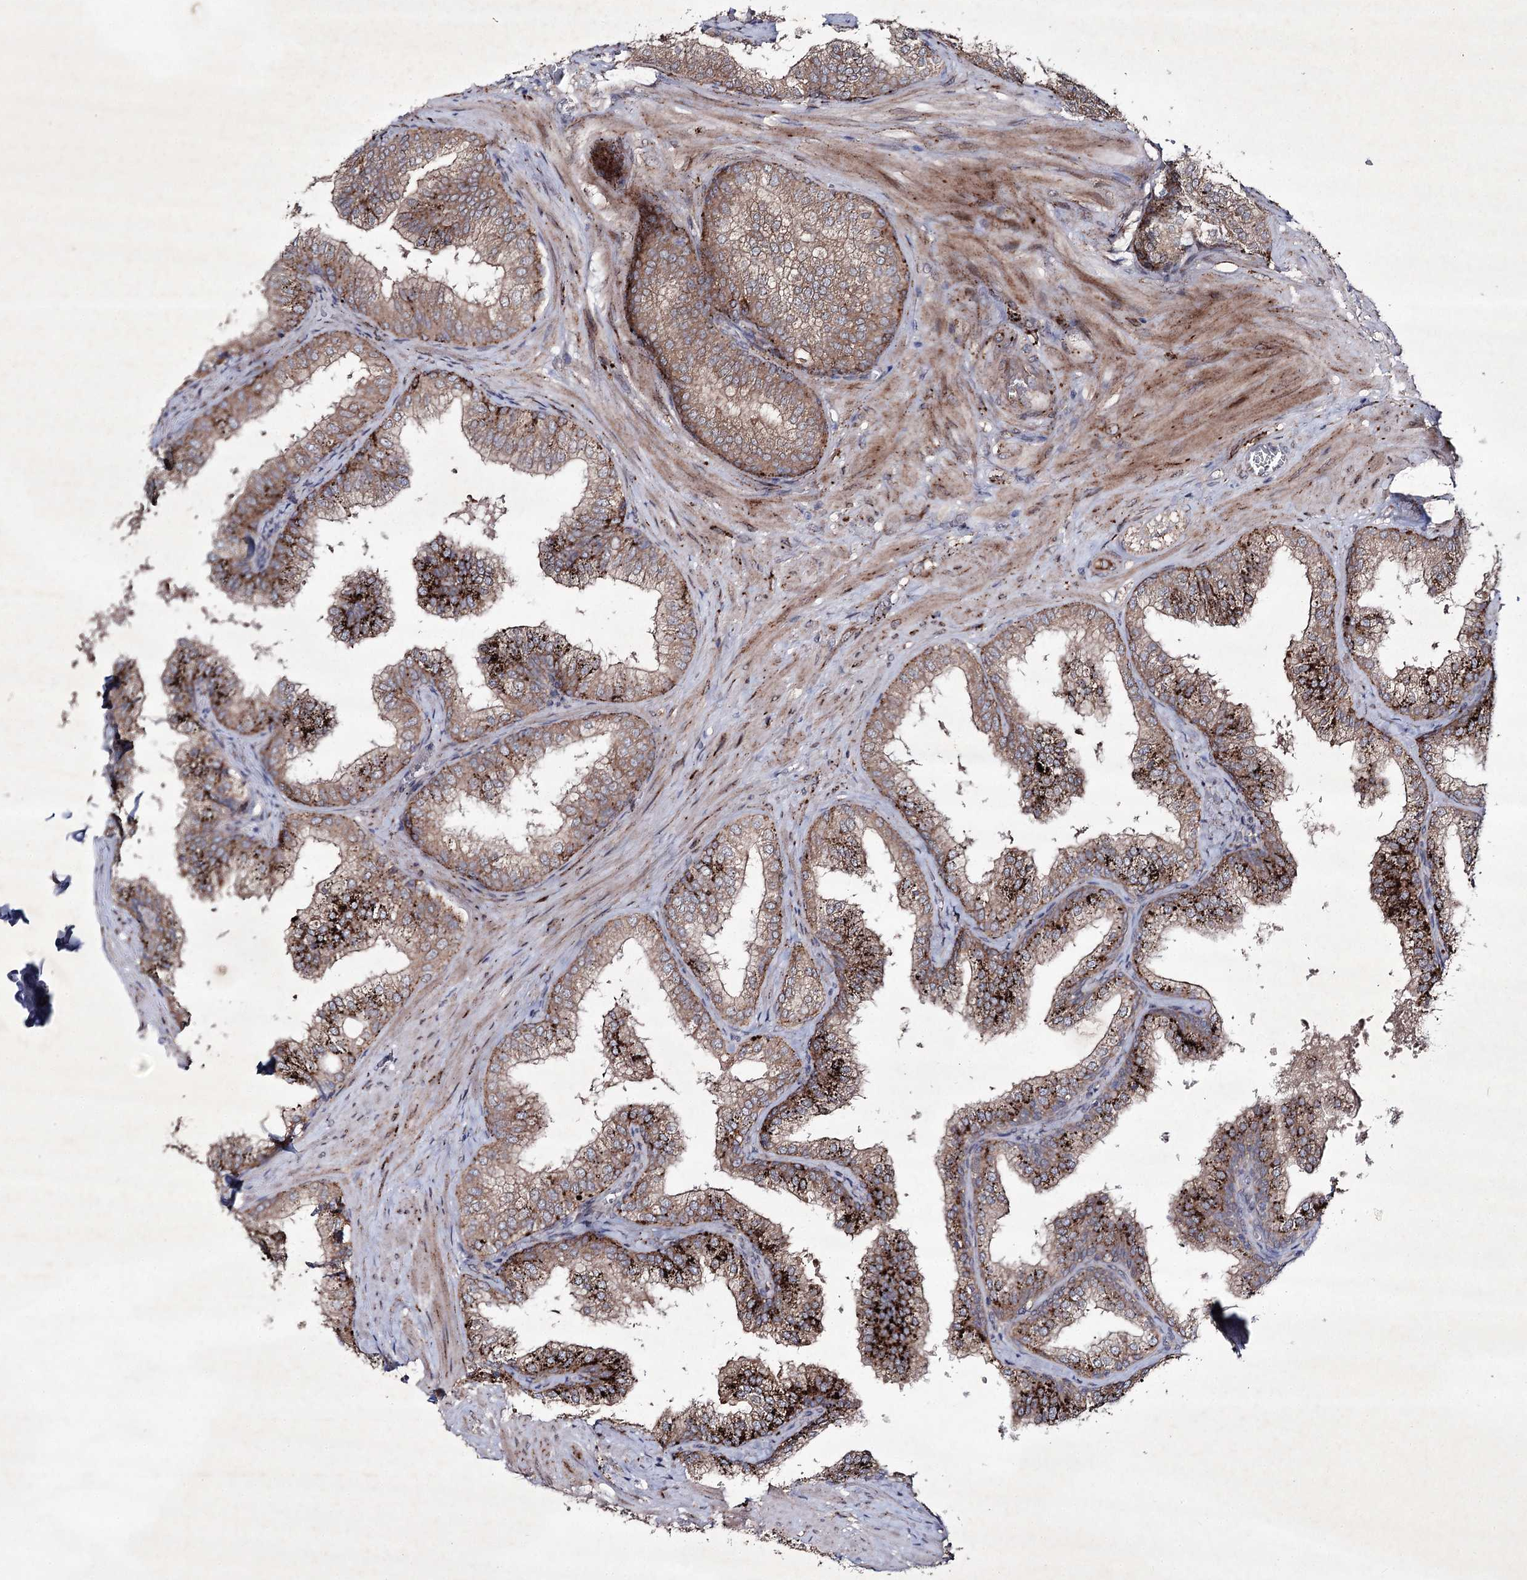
{"staining": {"intensity": "strong", "quantity": "25%-75%", "location": "cytoplasmic/membranous"}, "tissue": "prostate", "cell_type": "Glandular cells", "image_type": "normal", "snomed": [{"axis": "morphology", "description": "Normal tissue, NOS"}, {"axis": "topography", "description": "Prostate"}], "caption": "Protein expression analysis of benign prostate reveals strong cytoplasmic/membranous staining in approximately 25%-75% of glandular cells. Using DAB (3,3'-diaminobenzidine) (brown) and hematoxylin (blue) stains, captured at high magnification using brightfield microscopy.", "gene": "ALG9", "patient": {"sex": "male", "age": 60}}